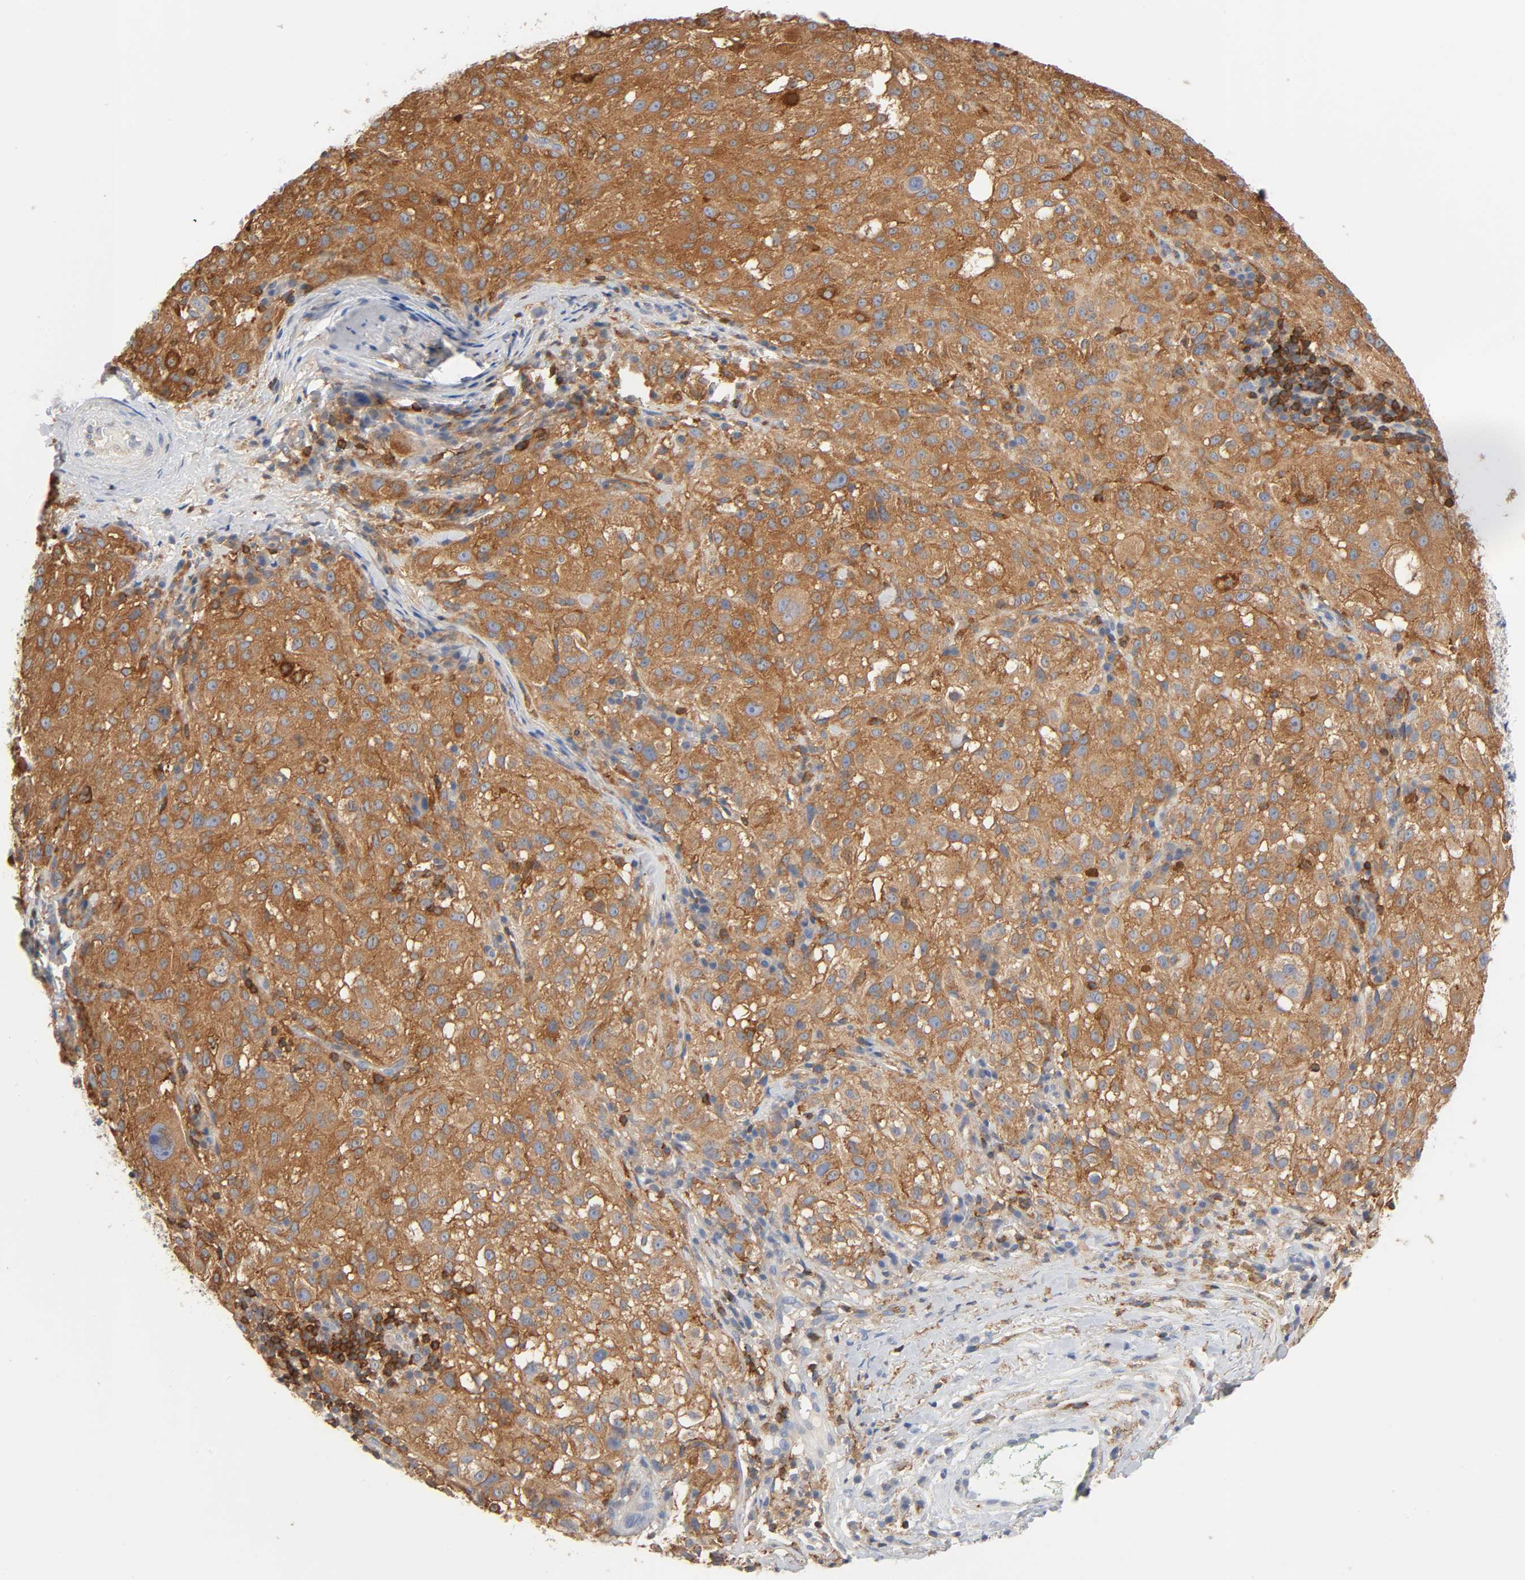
{"staining": {"intensity": "moderate", "quantity": ">75%", "location": "cytoplasmic/membranous"}, "tissue": "melanoma", "cell_type": "Tumor cells", "image_type": "cancer", "snomed": [{"axis": "morphology", "description": "Necrosis, NOS"}, {"axis": "morphology", "description": "Malignant melanoma, NOS"}, {"axis": "topography", "description": "Skin"}], "caption": "Malignant melanoma stained with a brown dye exhibits moderate cytoplasmic/membranous positive staining in approximately >75% of tumor cells.", "gene": "BIN1", "patient": {"sex": "female", "age": 87}}